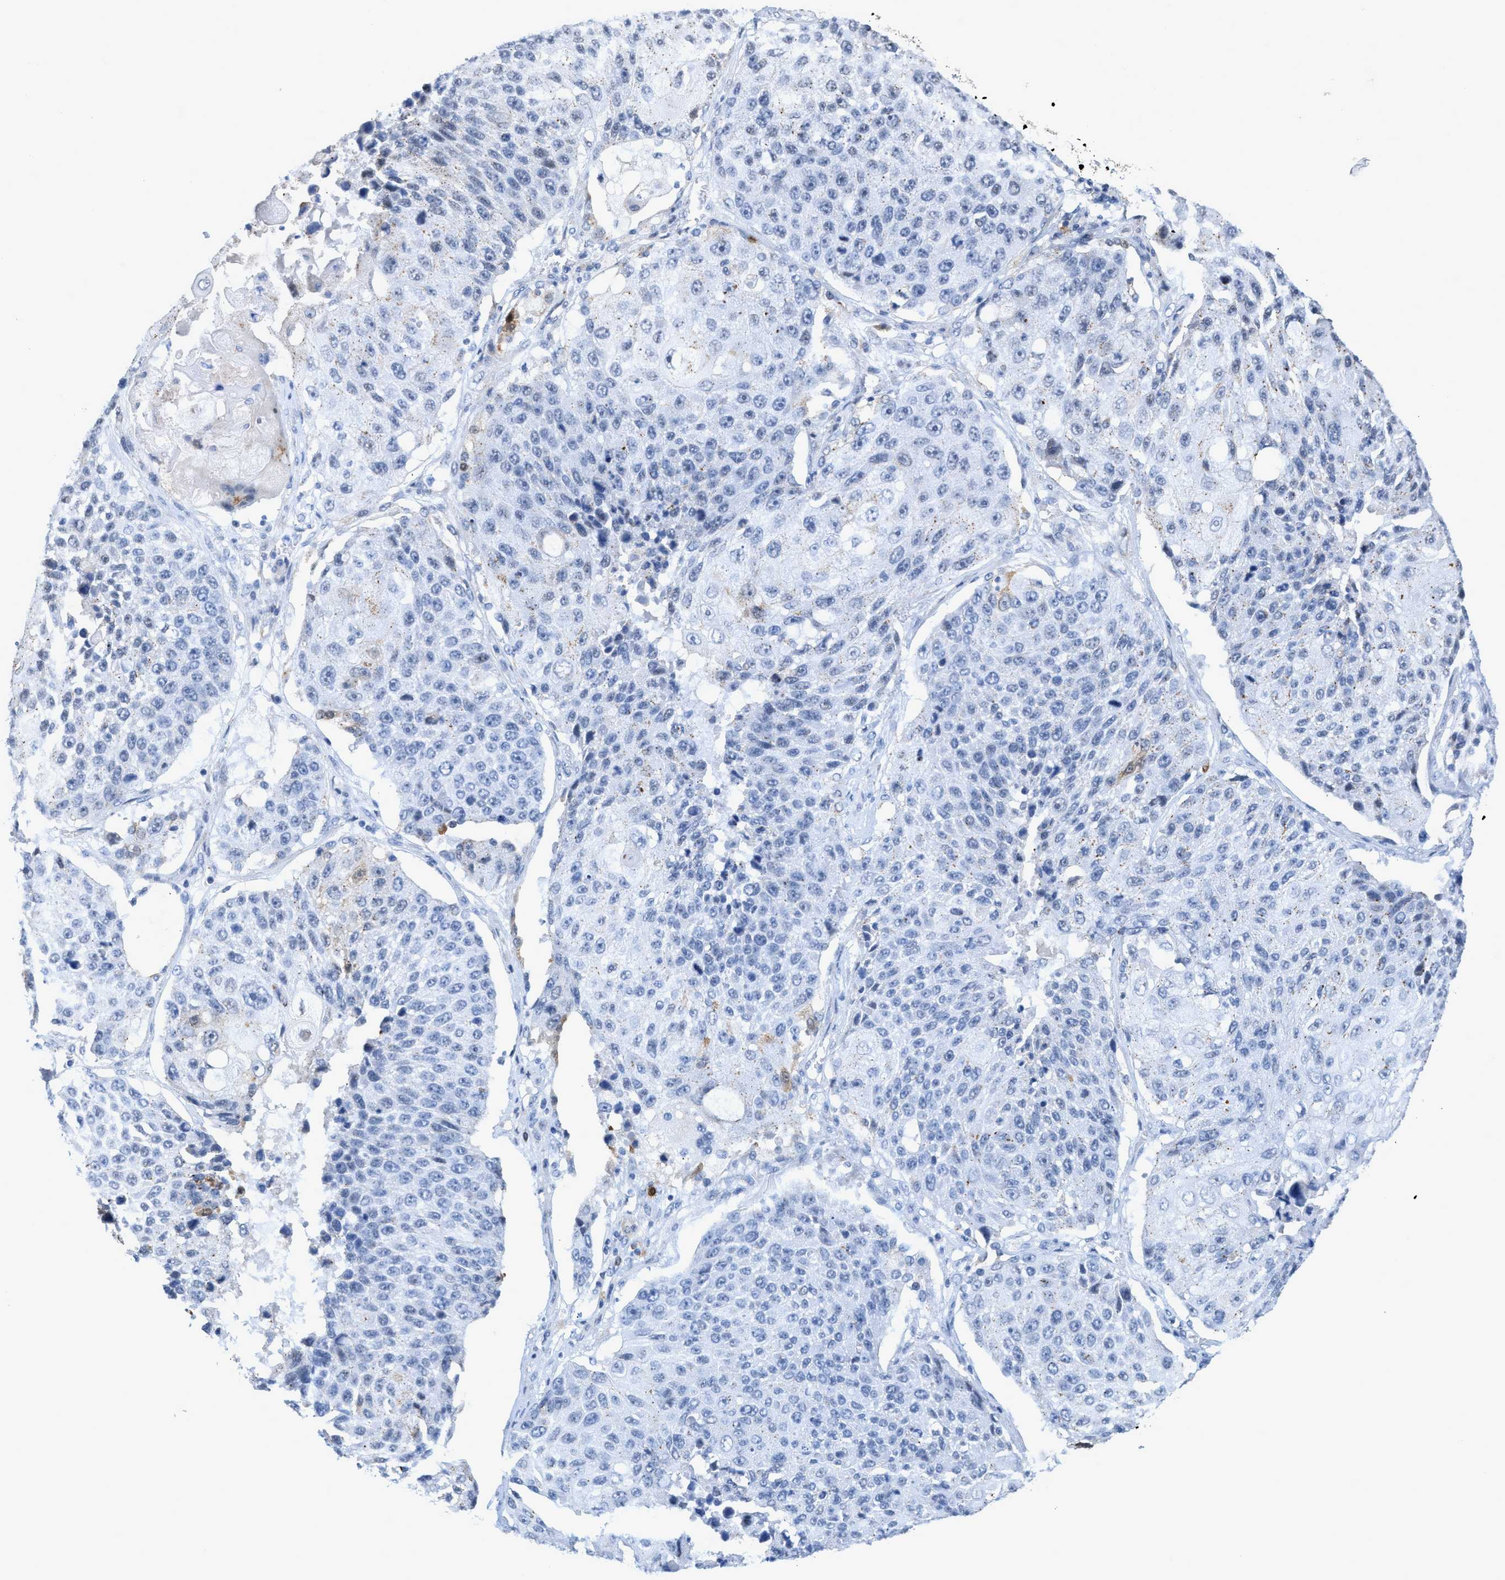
{"staining": {"intensity": "negative", "quantity": "none", "location": "none"}, "tissue": "lung cancer", "cell_type": "Tumor cells", "image_type": "cancer", "snomed": [{"axis": "morphology", "description": "Squamous cell carcinoma, NOS"}, {"axis": "topography", "description": "Lung"}], "caption": "This is a photomicrograph of immunohistochemistry staining of lung squamous cell carcinoma, which shows no staining in tumor cells.", "gene": "CRYM", "patient": {"sex": "male", "age": 61}}